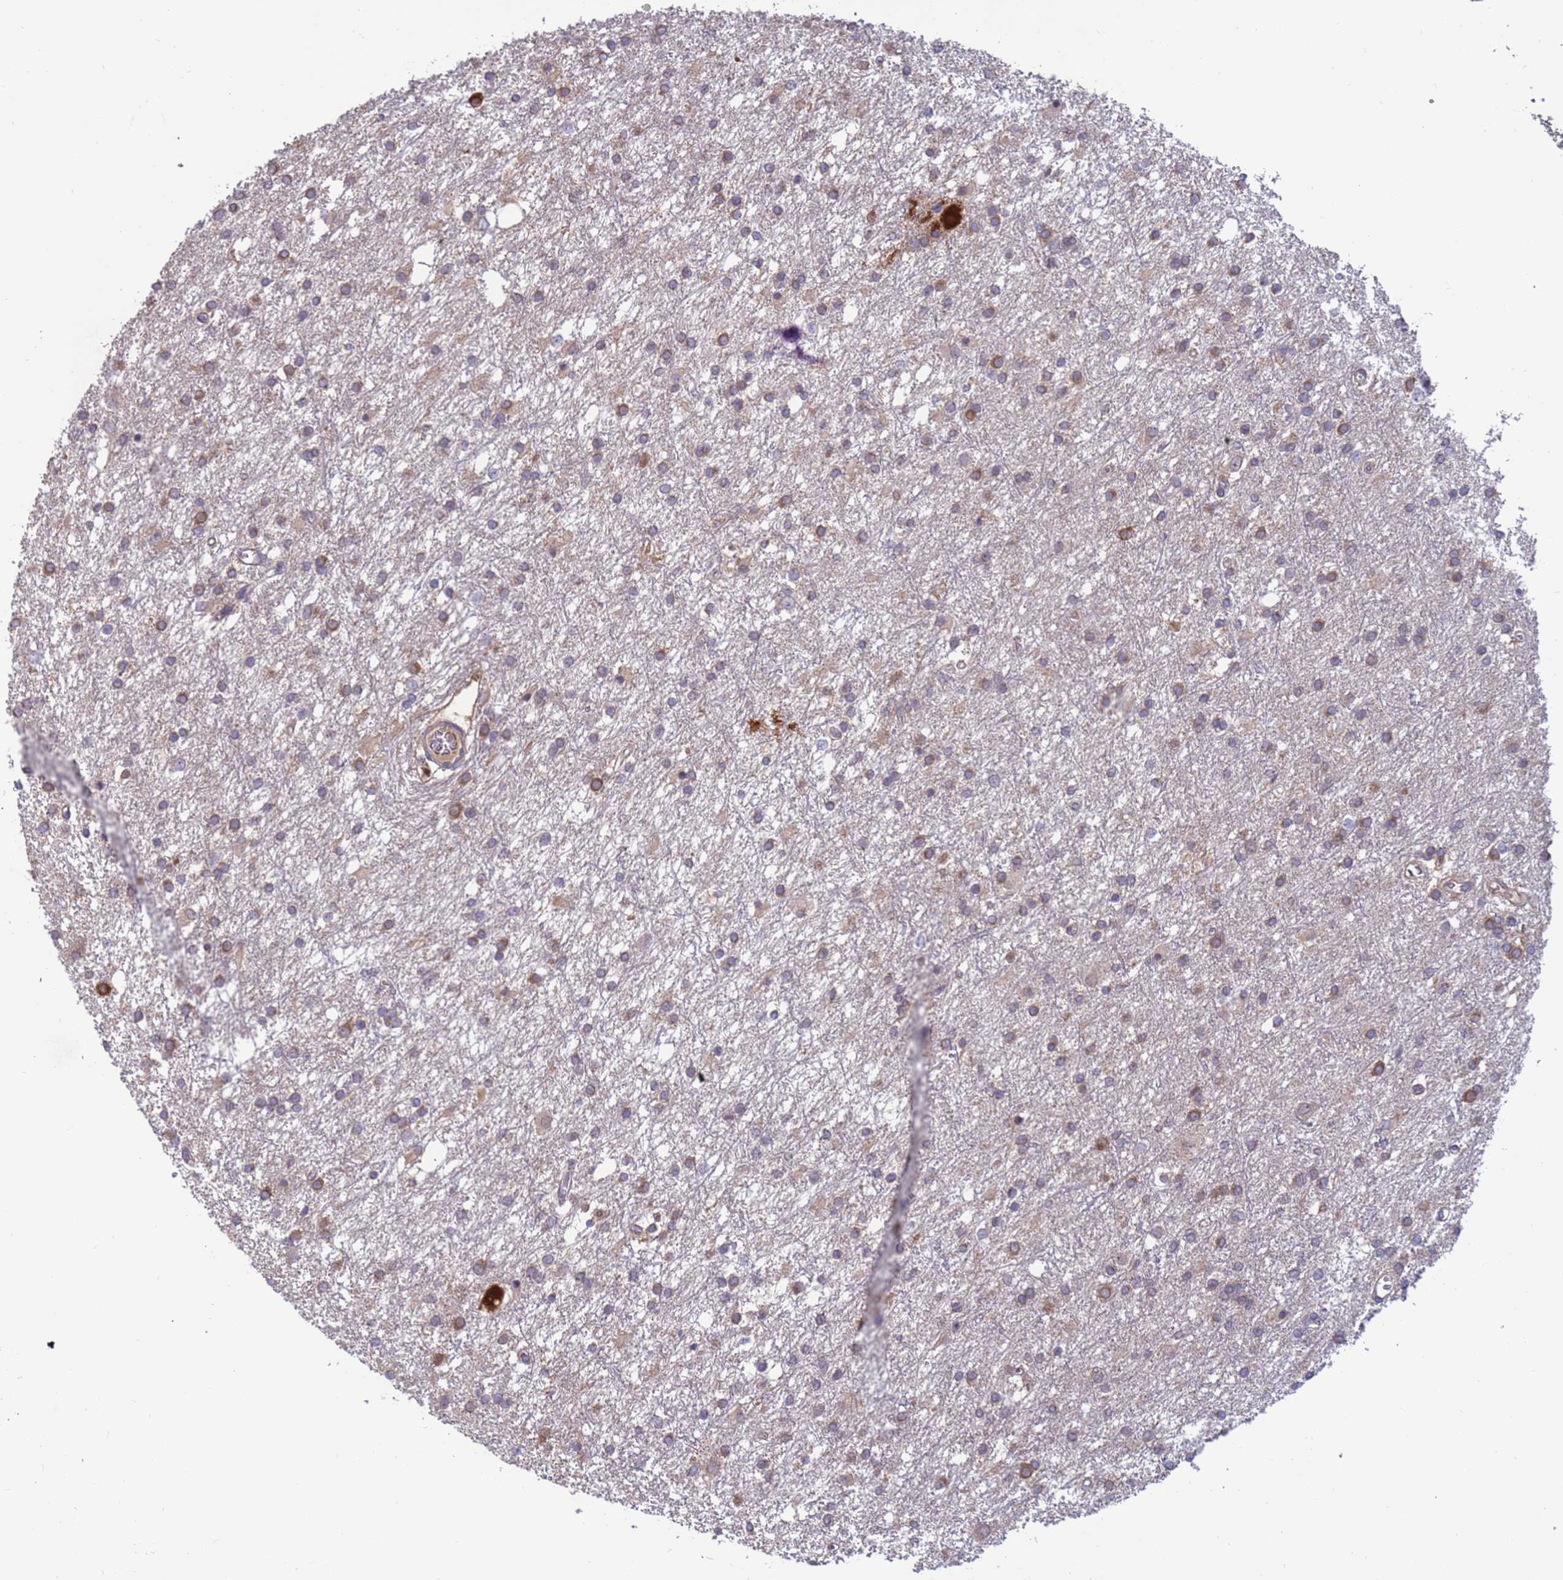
{"staining": {"intensity": "moderate", "quantity": "<25%", "location": "cytoplasmic/membranous"}, "tissue": "glioma", "cell_type": "Tumor cells", "image_type": "cancer", "snomed": [{"axis": "morphology", "description": "Glioma, malignant, High grade"}, {"axis": "topography", "description": "Brain"}], "caption": "Approximately <25% of tumor cells in glioma show moderate cytoplasmic/membranous protein positivity as visualized by brown immunohistochemical staining.", "gene": "AMPD3", "patient": {"sex": "female", "age": 50}}